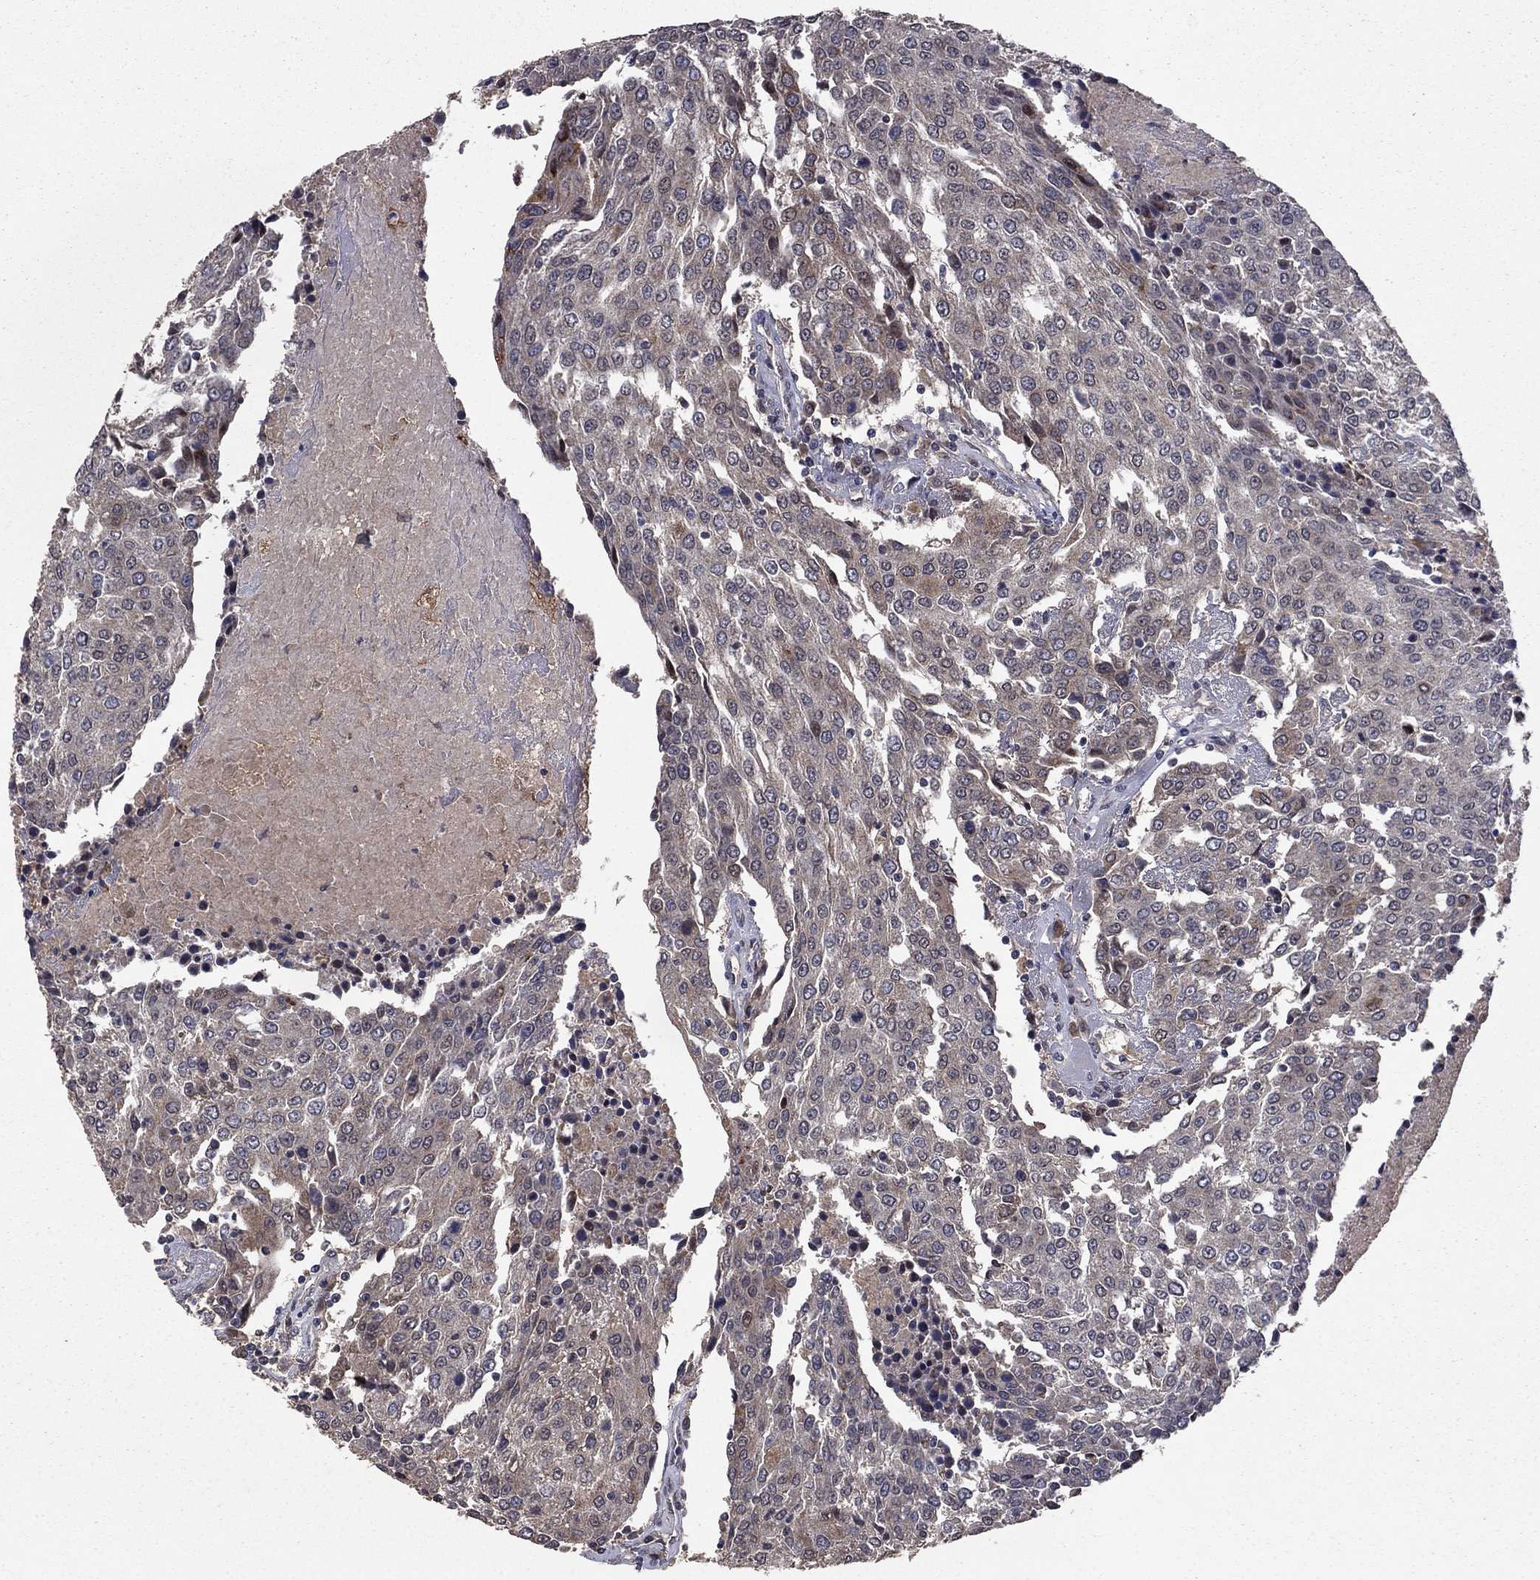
{"staining": {"intensity": "weak", "quantity": "<25%", "location": "cytoplasmic/membranous"}, "tissue": "urothelial cancer", "cell_type": "Tumor cells", "image_type": "cancer", "snomed": [{"axis": "morphology", "description": "Urothelial carcinoma, High grade"}, {"axis": "topography", "description": "Urinary bladder"}], "caption": "Immunohistochemical staining of human urothelial cancer displays no significant staining in tumor cells.", "gene": "DHRS1", "patient": {"sex": "female", "age": 85}}